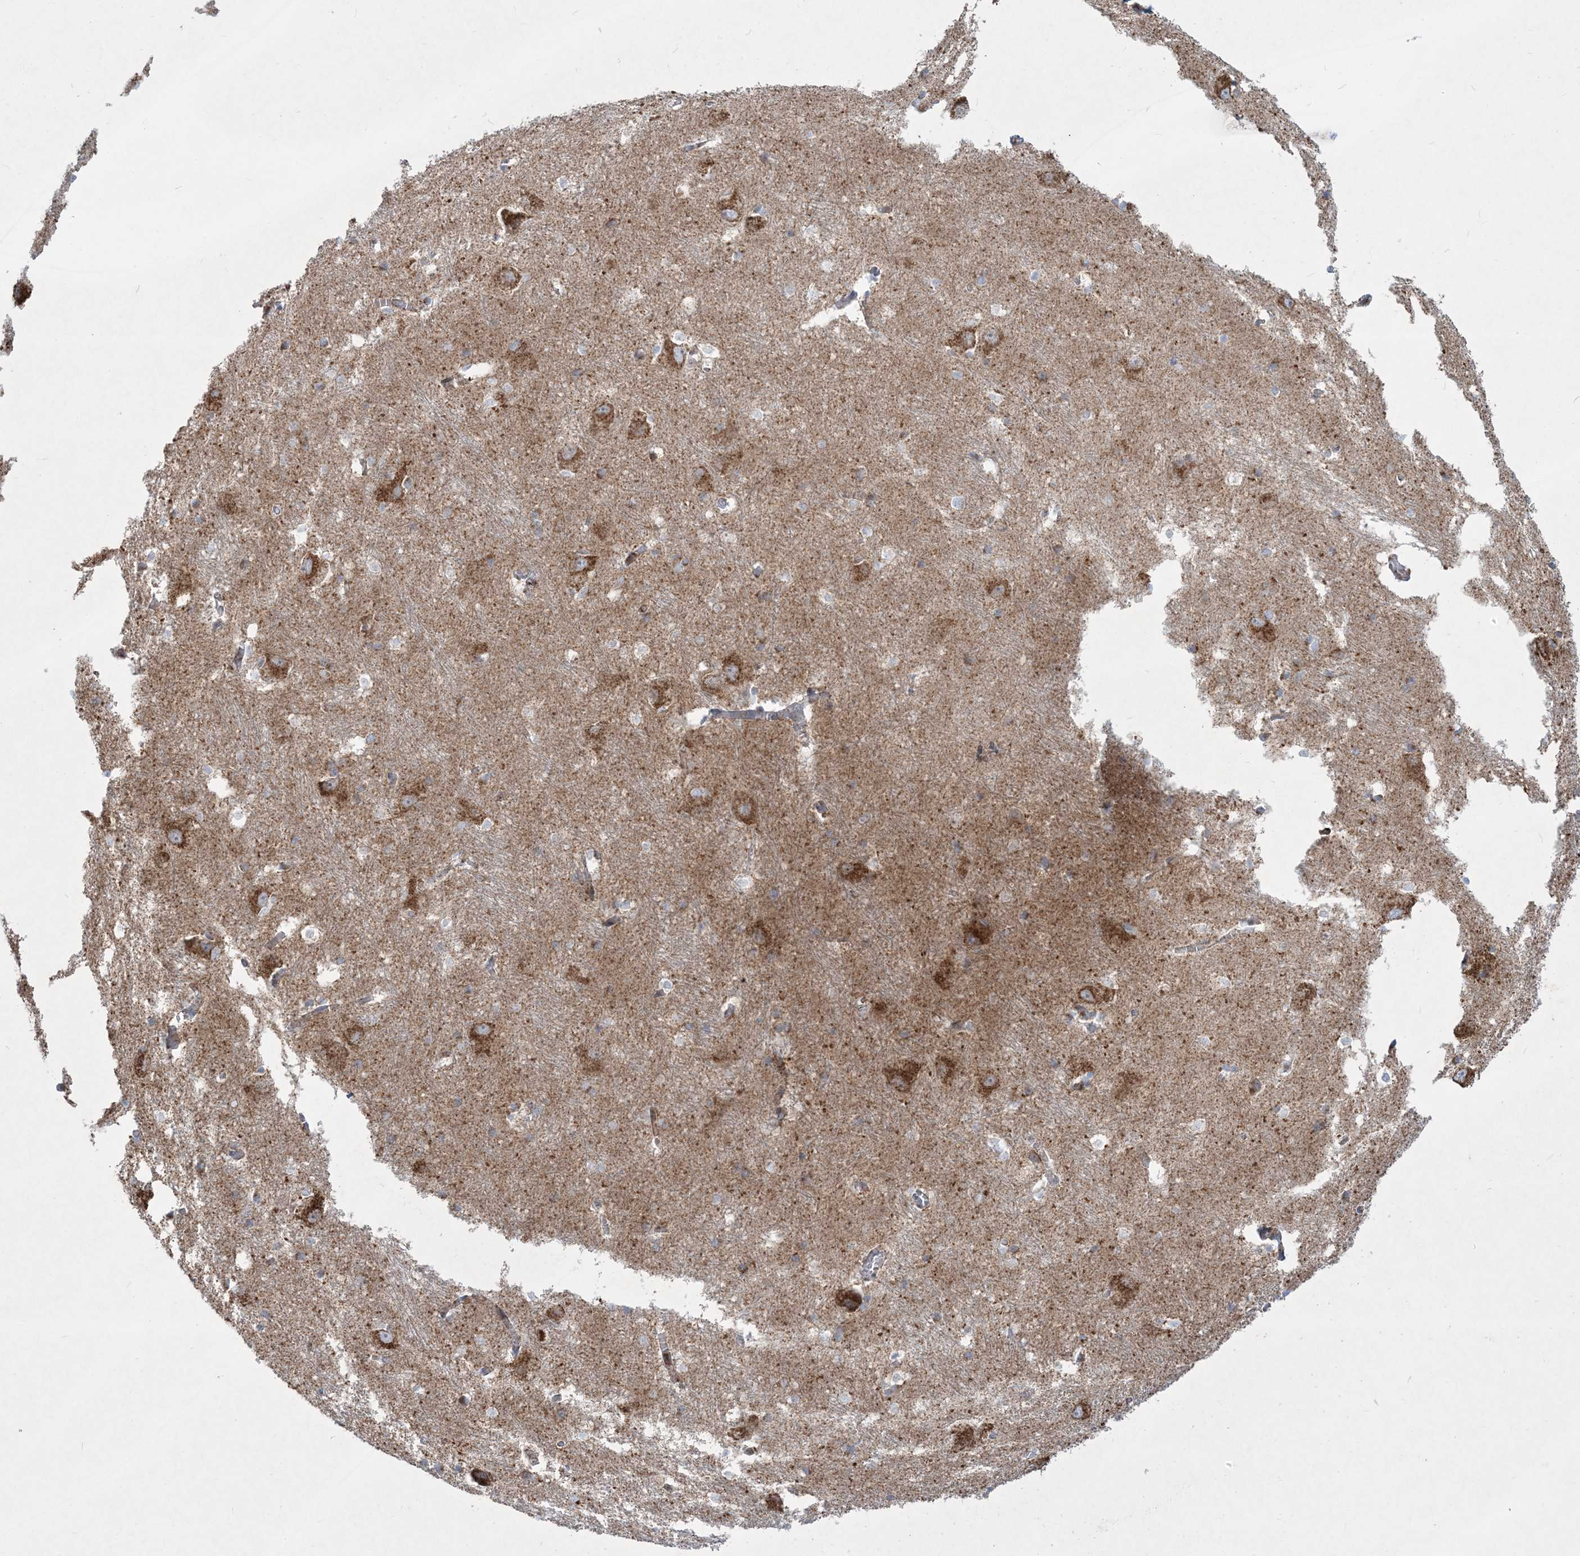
{"staining": {"intensity": "moderate", "quantity": "<25%", "location": "cytoplasmic/membranous"}, "tissue": "caudate", "cell_type": "Glial cells", "image_type": "normal", "snomed": [{"axis": "morphology", "description": "Normal tissue, NOS"}, {"axis": "topography", "description": "Lateral ventricle wall"}], "caption": "The immunohistochemical stain highlights moderate cytoplasmic/membranous expression in glial cells of benign caudate.", "gene": "BEND4", "patient": {"sex": "male", "age": 37}}